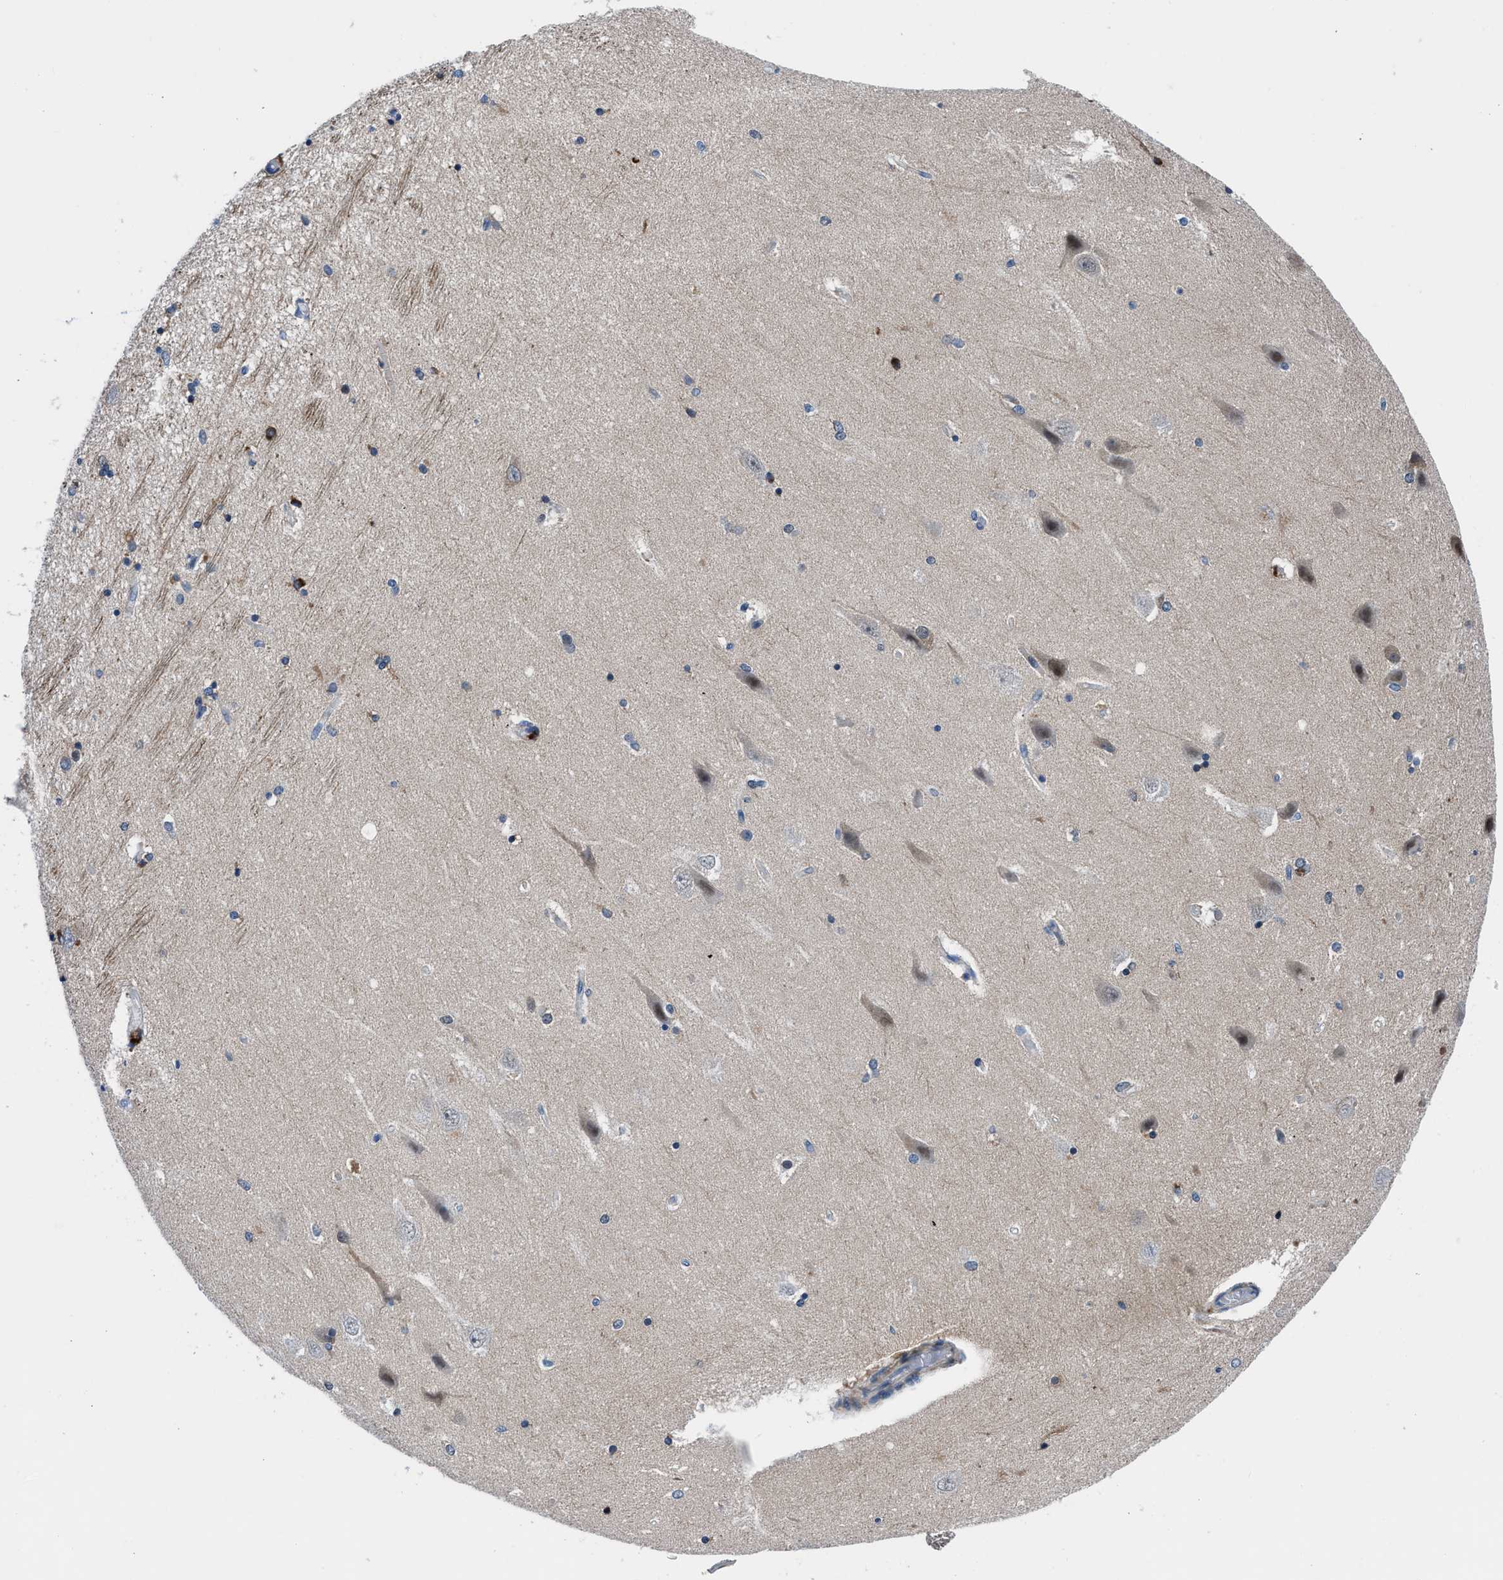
{"staining": {"intensity": "strong", "quantity": "<25%", "location": "cytoplasmic/membranous"}, "tissue": "hippocampus", "cell_type": "Glial cells", "image_type": "normal", "snomed": [{"axis": "morphology", "description": "Normal tissue, NOS"}, {"axis": "topography", "description": "Hippocampus"}], "caption": "High-magnification brightfield microscopy of normal hippocampus stained with DAB (3,3'-diaminobenzidine) (brown) and counterstained with hematoxylin (blue). glial cells exhibit strong cytoplasmic/membranous staining is seen in about<25% of cells.", "gene": "UAP1", "patient": {"sex": "female", "age": 54}}